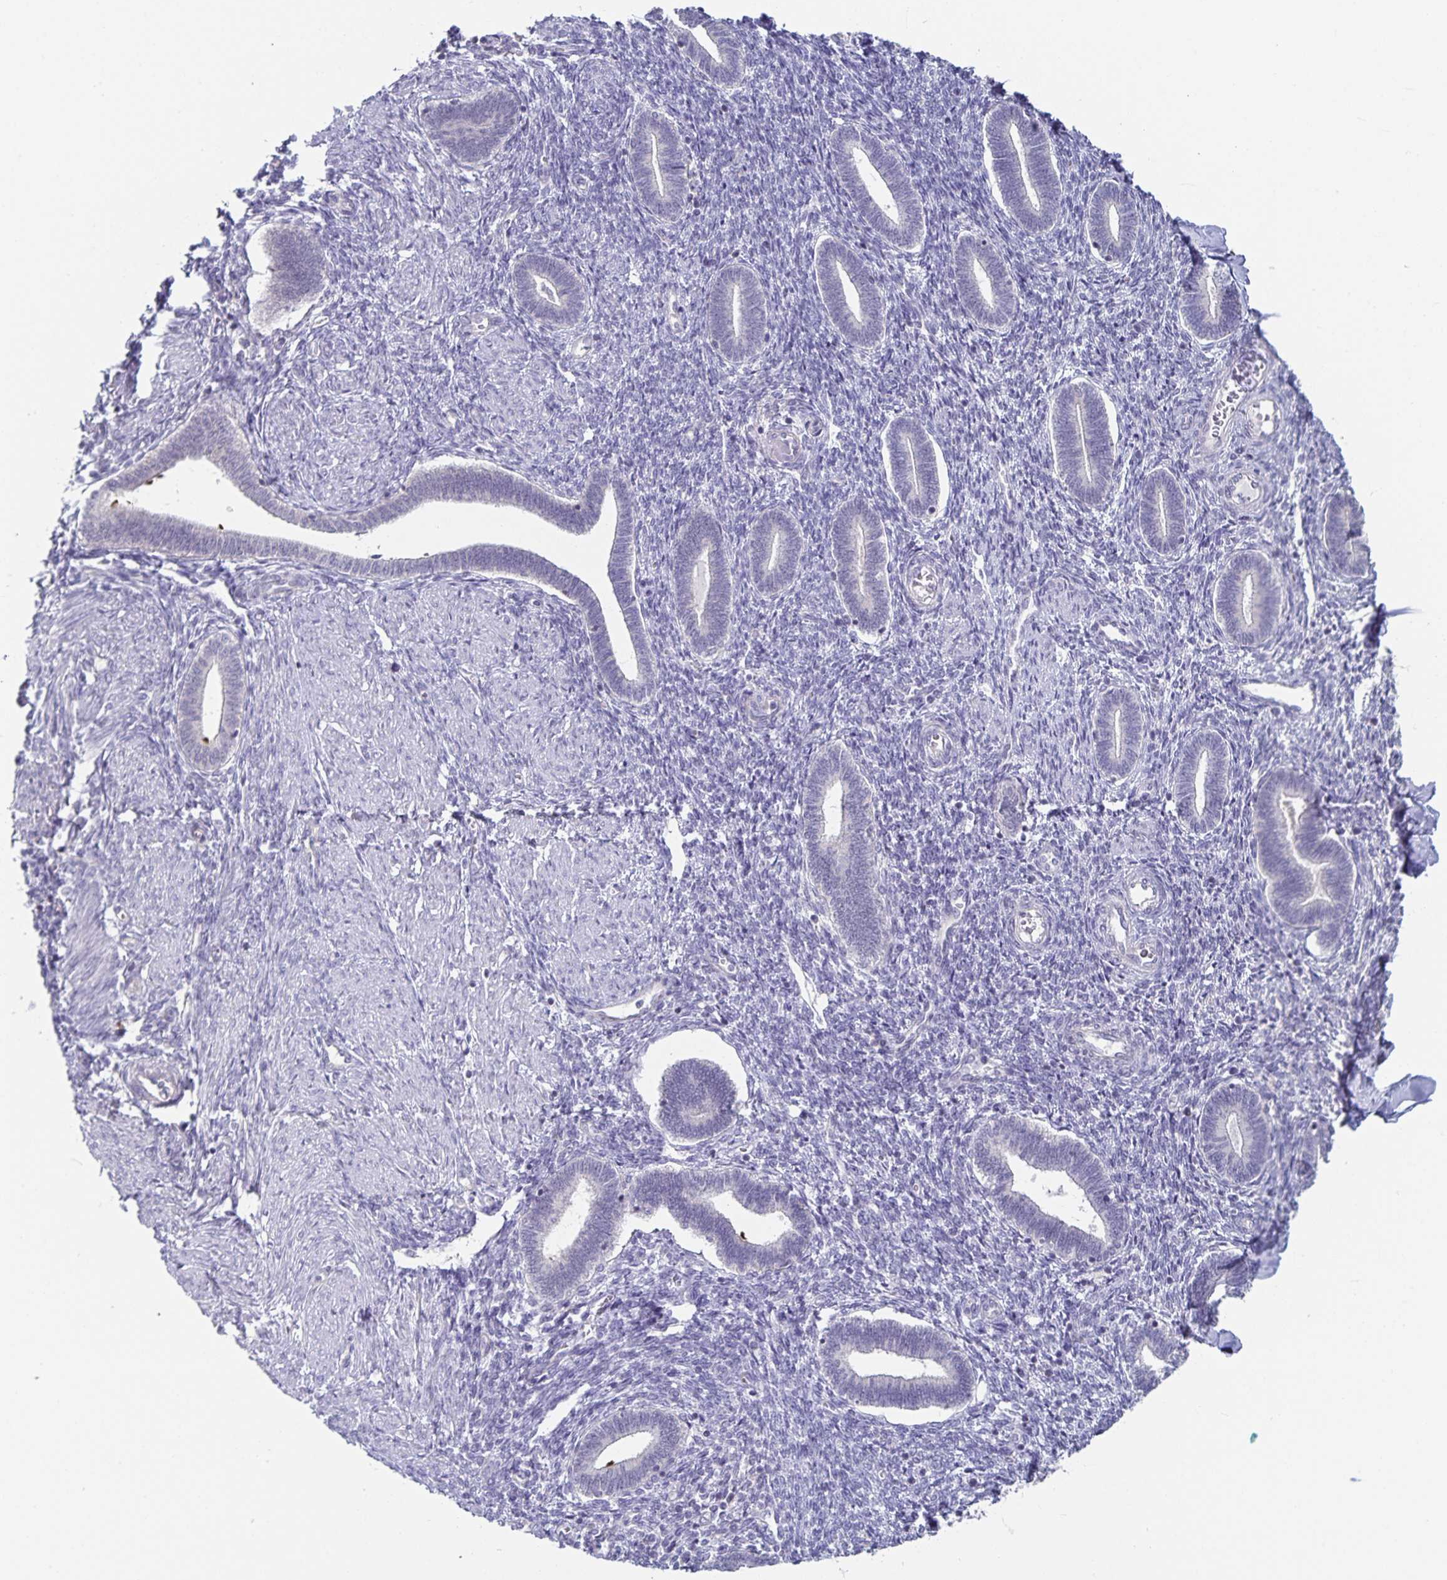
{"staining": {"intensity": "negative", "quantity": "none", "location": "none"}, "tissue": "endometrium", "cell_type": "Cells in endometrial stroma", "image_type": "normal", "snomed": [{"axis": "morphology", "description": "Normal tissue, NOS"}, {"axis": "topography", "description": "Endometrium"}], "caption": "DAB immunohistochemical staining of unremarkable endometrium reveals no significant expression in cells in endometrial stroma.", "gene": "DNAH9", "patient": {"sex": "female", "age": 42}}